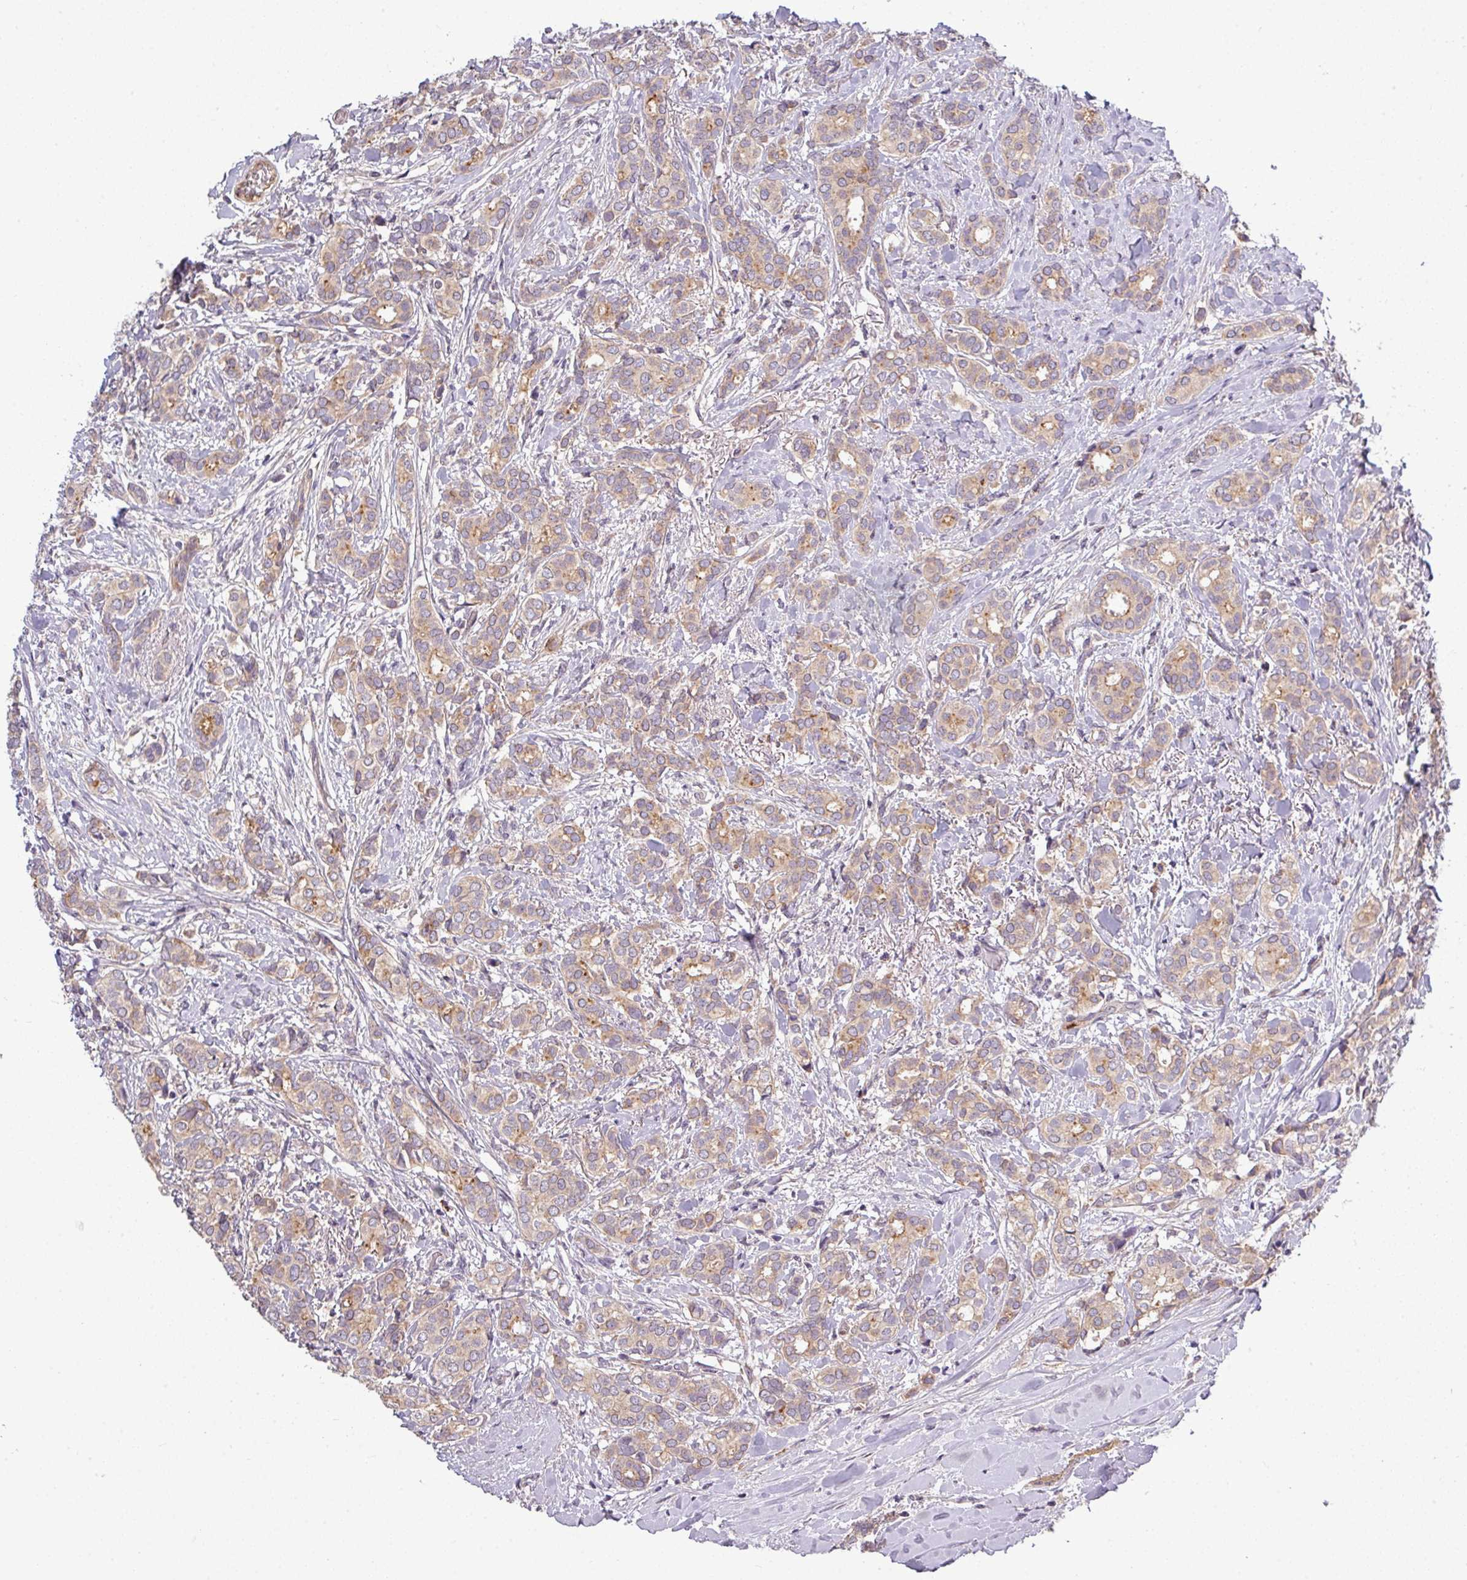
{"staining": {"intensity": "weak", "quantity": "25%-75%", "location": "cytoplasmic/membranous"}, "tissue": "breast cancer", "cell_type": "Tumor cells", "image_type": "cancer", "snomed": [{"axis": "morphology", "description": "Duct carcinoma"}, {"axis": "topography", "description": "Breast"}], "caption": "Immunohistochemistry image of human breast cancer stained for a protein (brown), which exhibits low levels of weak cytoplasmic/membranous positivity in approximately 25%-75% of tumor cells.", "gene": "PAPLN", "patient": {"sex": "female", "age": 73}}